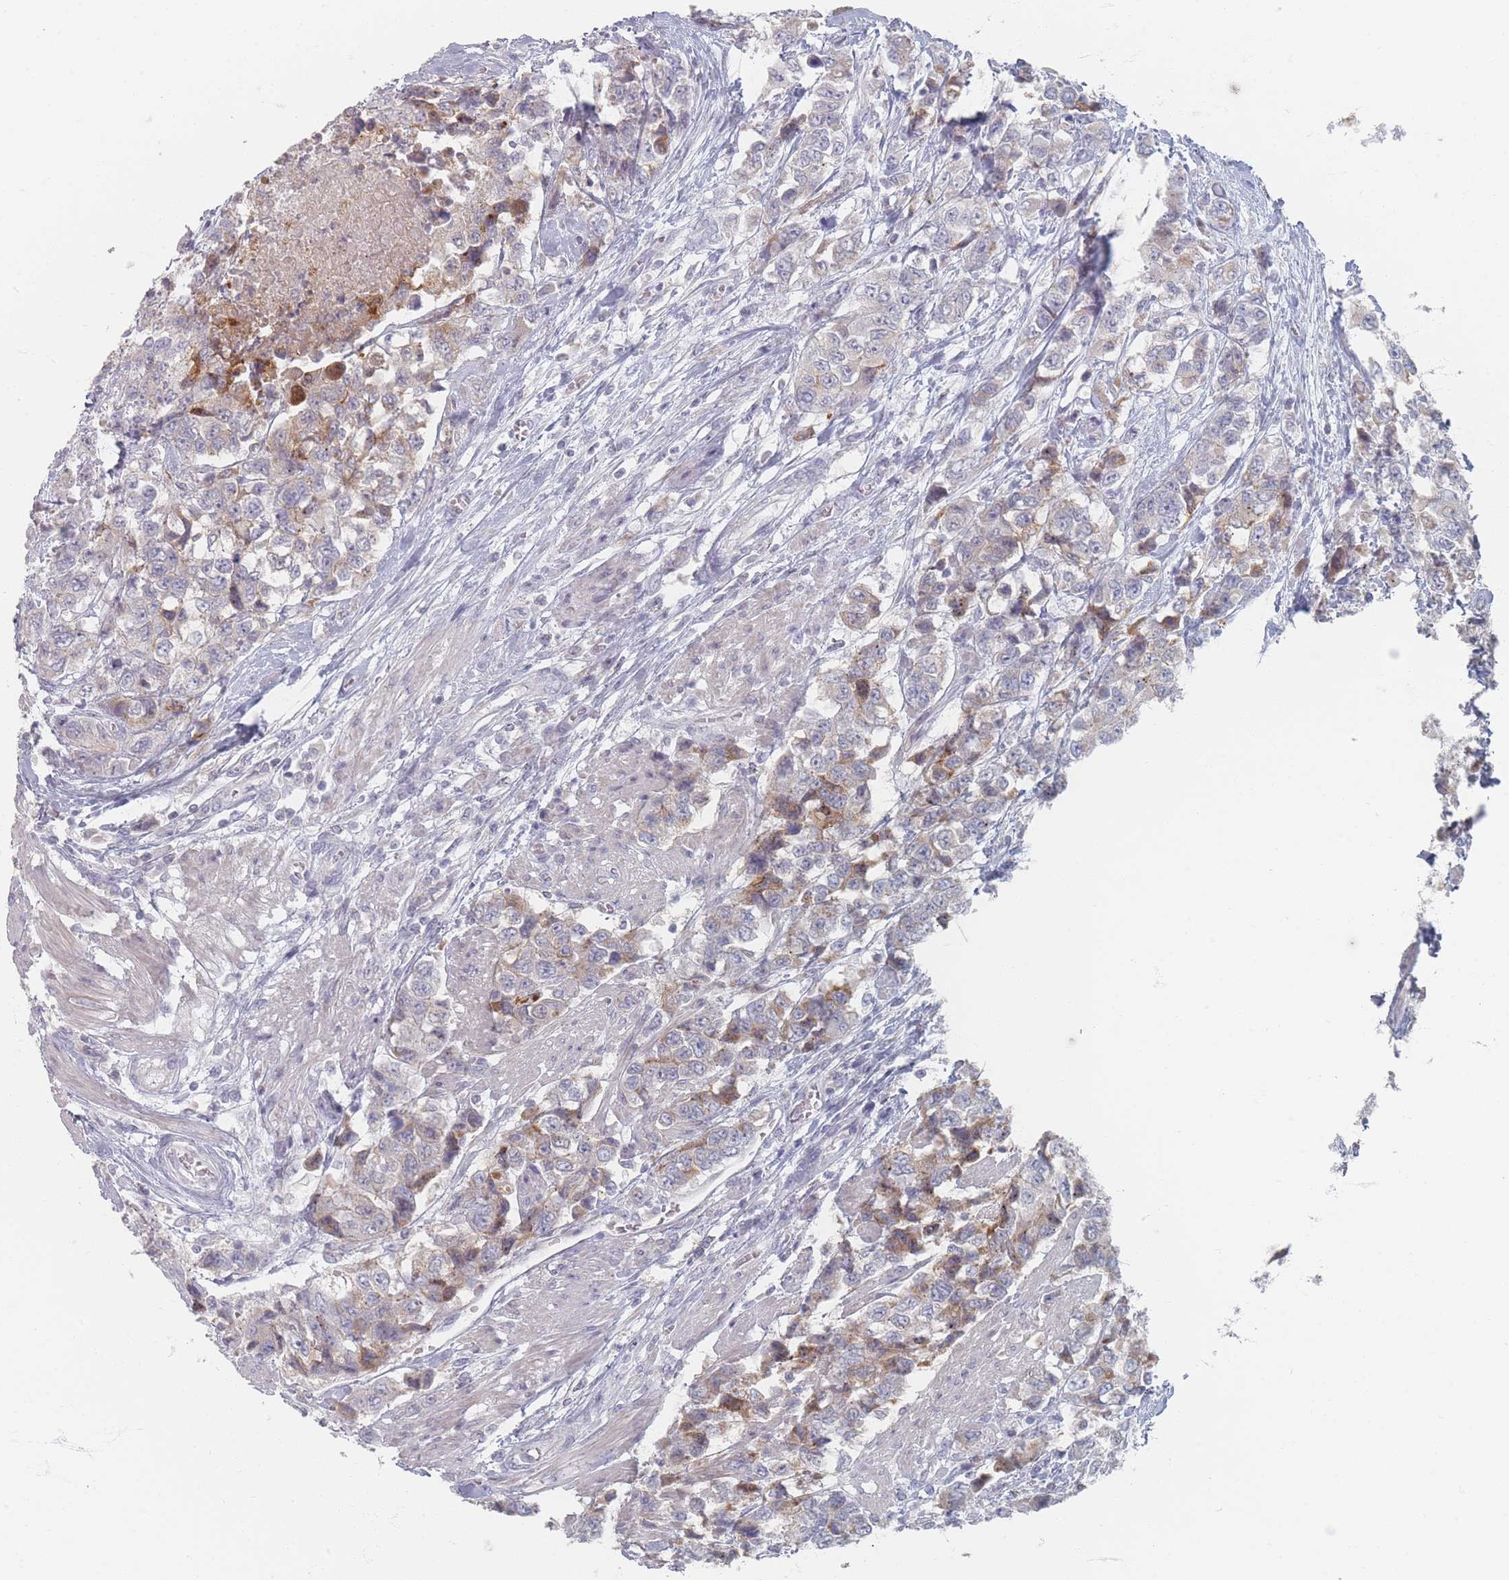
{"staining": {"intensity": "moderate", "quantity": "<25%", "location": "cytoplasmic/membranous"}, "tissue": "urothelial cancer", "cell_type": "Tumor cells", "image_type": "cancer", "snomed": [{"axis": "morphology", "description": "Urothelial carcinoma, High grade"}, {"axis": "topography", "description": "Urinary bladder"}], "caption": "Protein expression analysis of human urothelial cancer reveals moderate cytoplasmic/membranous positivity in about <25% of tumor cells.", "gene": "CD37", "patient": {"sex": "female", "age": 78}}